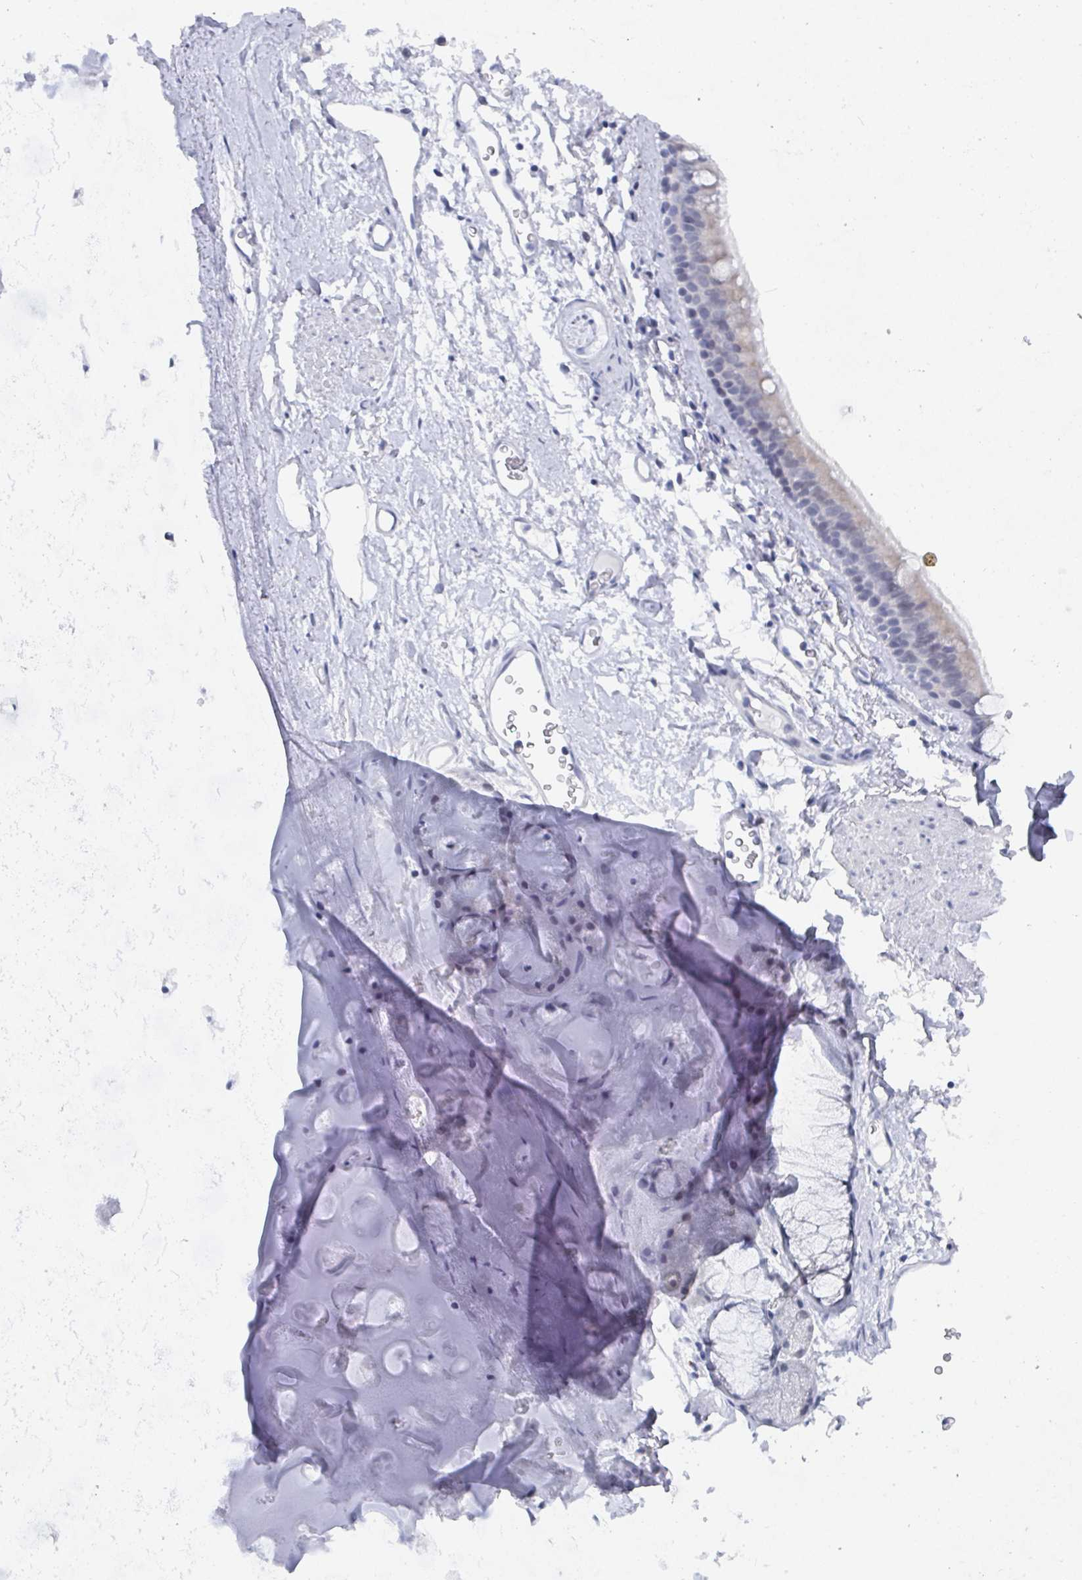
{"staining": {"intensity": "negative", "quantity": "none", "location": "none"}, "tissue": "adipose tissue", "cell_type": "Adipocytes", "image_type": "normal", "snomed": [{"axis": "morphology", "description": "Normal tissue, NOS"}, {"axis": "topography", "description": "Lymph node"}, {"axis": "topography", "description": "Cartilage tissue"}, {"axis": "topography", "description": "Bronchus"}], "caption": "Protein analysis of benign adipose tissue demonstrates no significant expression in adipocytes. (DAB (3,3'-diaminobenzidine) IHC with hematoxylin counter stain).", "gene": "CAMKV", "patient": {"sex": "female", "age": 70}}